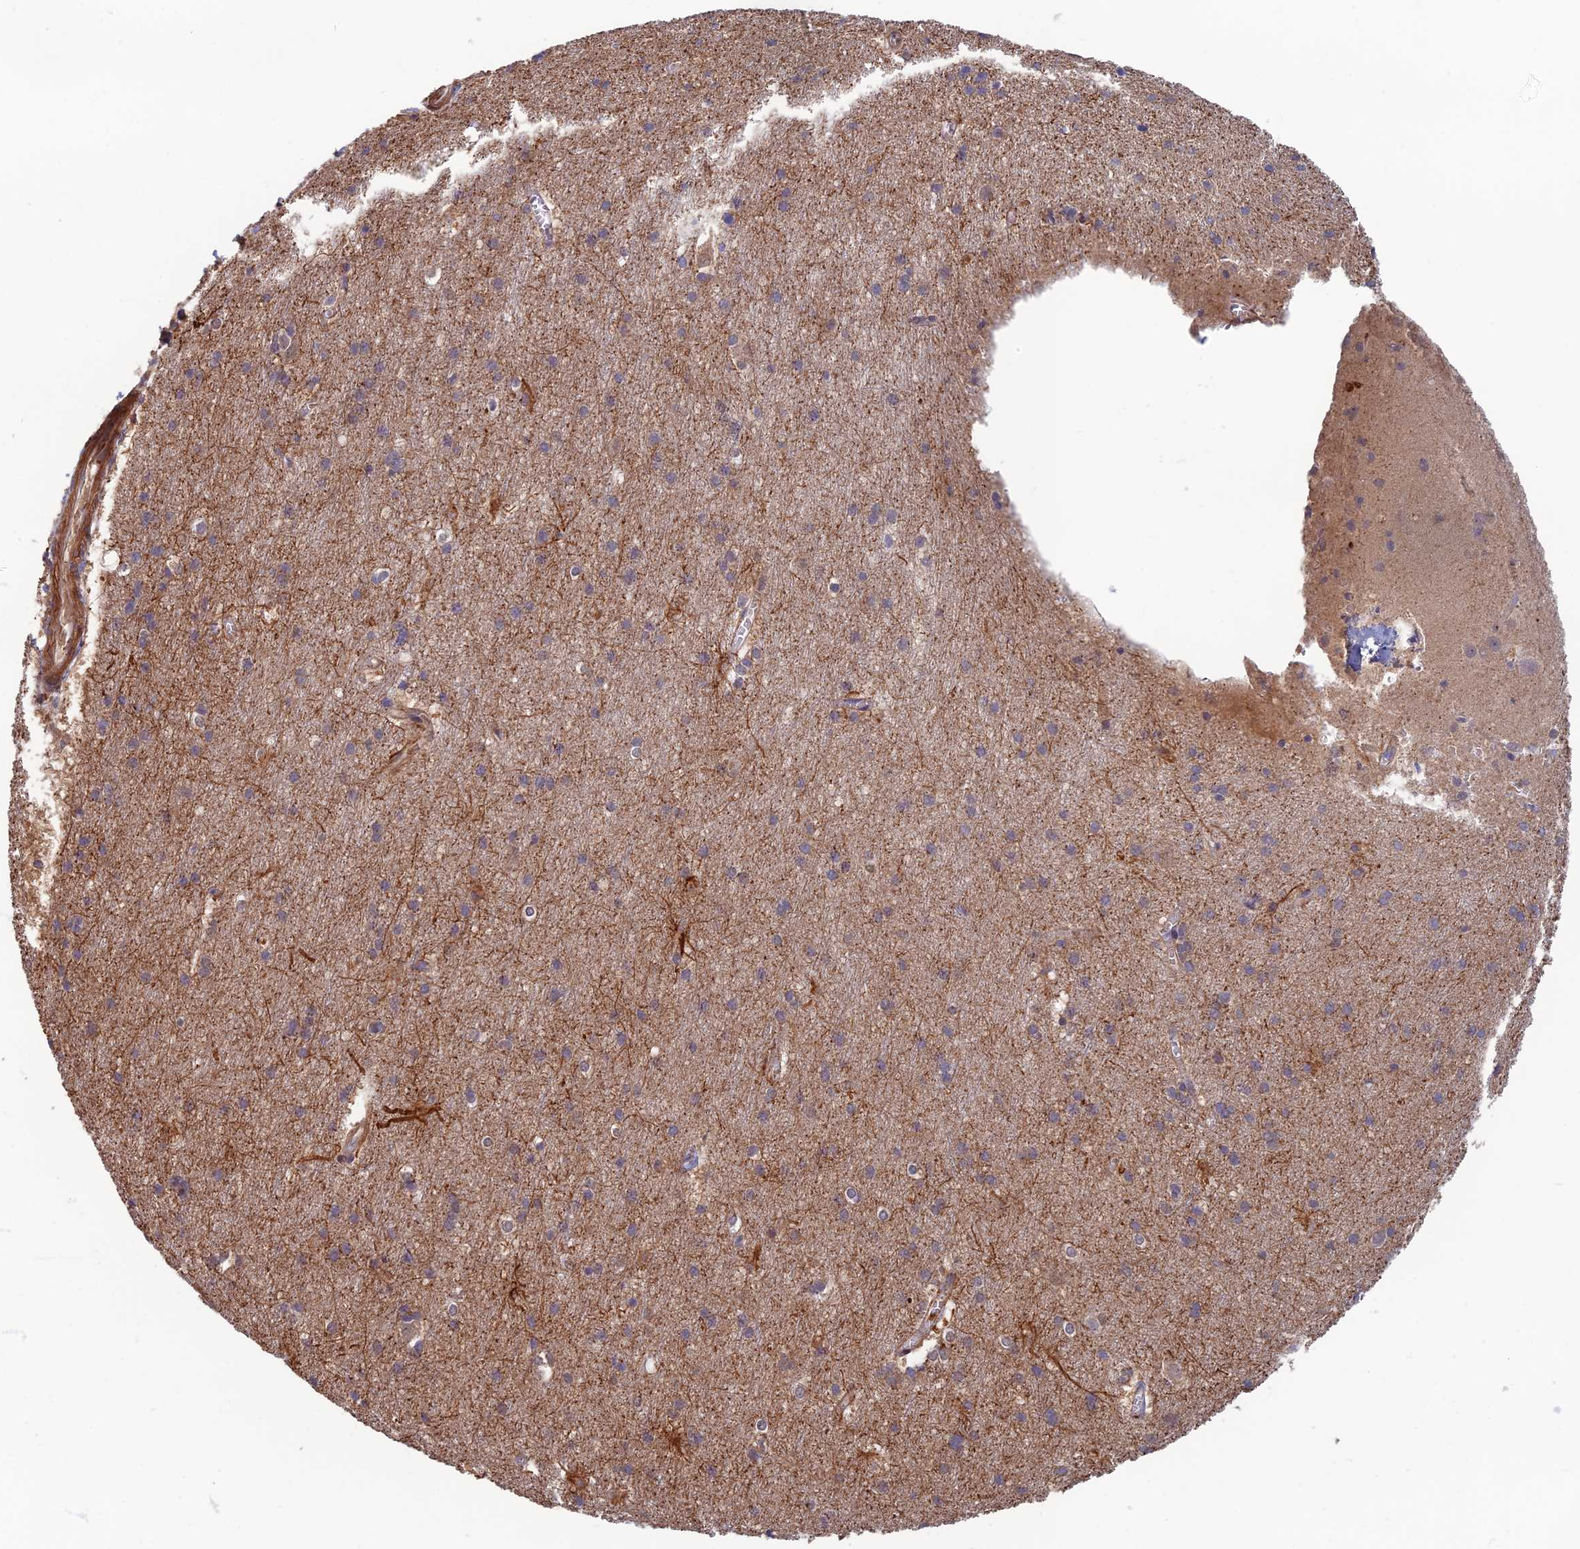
{"staining": {"intensity": "weak", "quantity": ">75%", "location": "cytoplasmic/membranous"}, "tissue": "cerebral cortex", "cell_type": "Endothelial cells", "image_type": "normal", "snomed": [{"axis": "morphology", "description": "Normal tissue, NOS"}, {"axis": "topography", "description": "Cerebral cortex"}], "caption": "Immunohistochemical staining of unremarkable human cerebral cortex reveals weak cytoplasmic/membranous protein expression in approximately >75% of endothelial cells. Nuclei are stained in blue.", "gene": "C15orf62", "patient": {"sex": "male", "age": 54}}